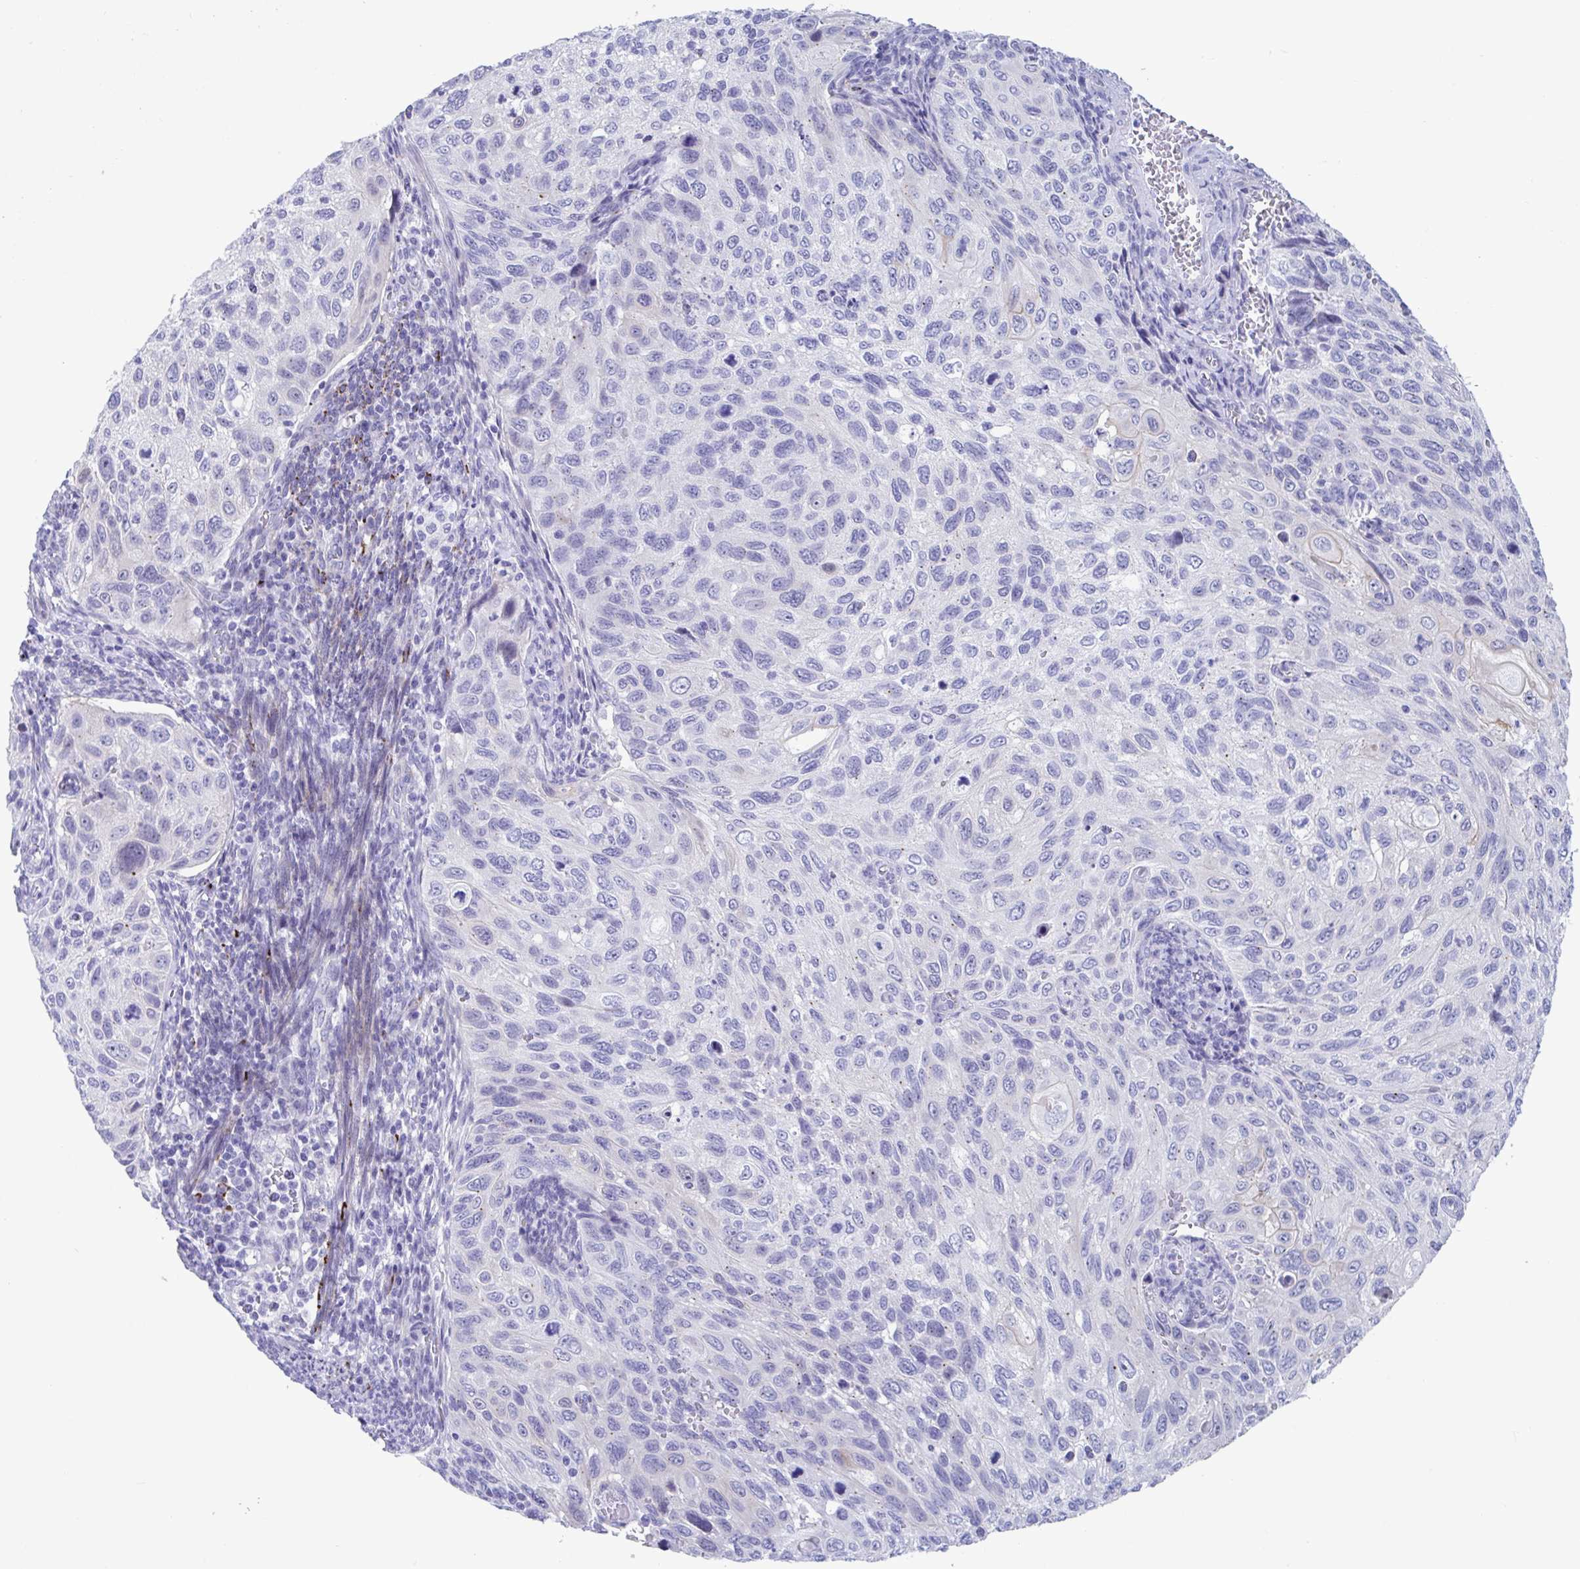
{"staining": {"intensity": "negative", "quantity": "none", "location": "none"}, "tissue": "cervical cancer", "cell_type": "Tumor cells", "image_type": "cancer", "snomed": [{"axis": "morphology", "description": "Squamous cell carcinoma, NOS"}, {"axis": "topography", "description": "Cervix"}], "caption": "Tumor cells are negative for brown protein staining in cervical squamous cell carcinoma. The staining is performed using DAB brown chromogen with nuclei counter-stained in using hematoxylin.", "gene": "TTC30B", "patient": {"sex": "female", "age": 70}}